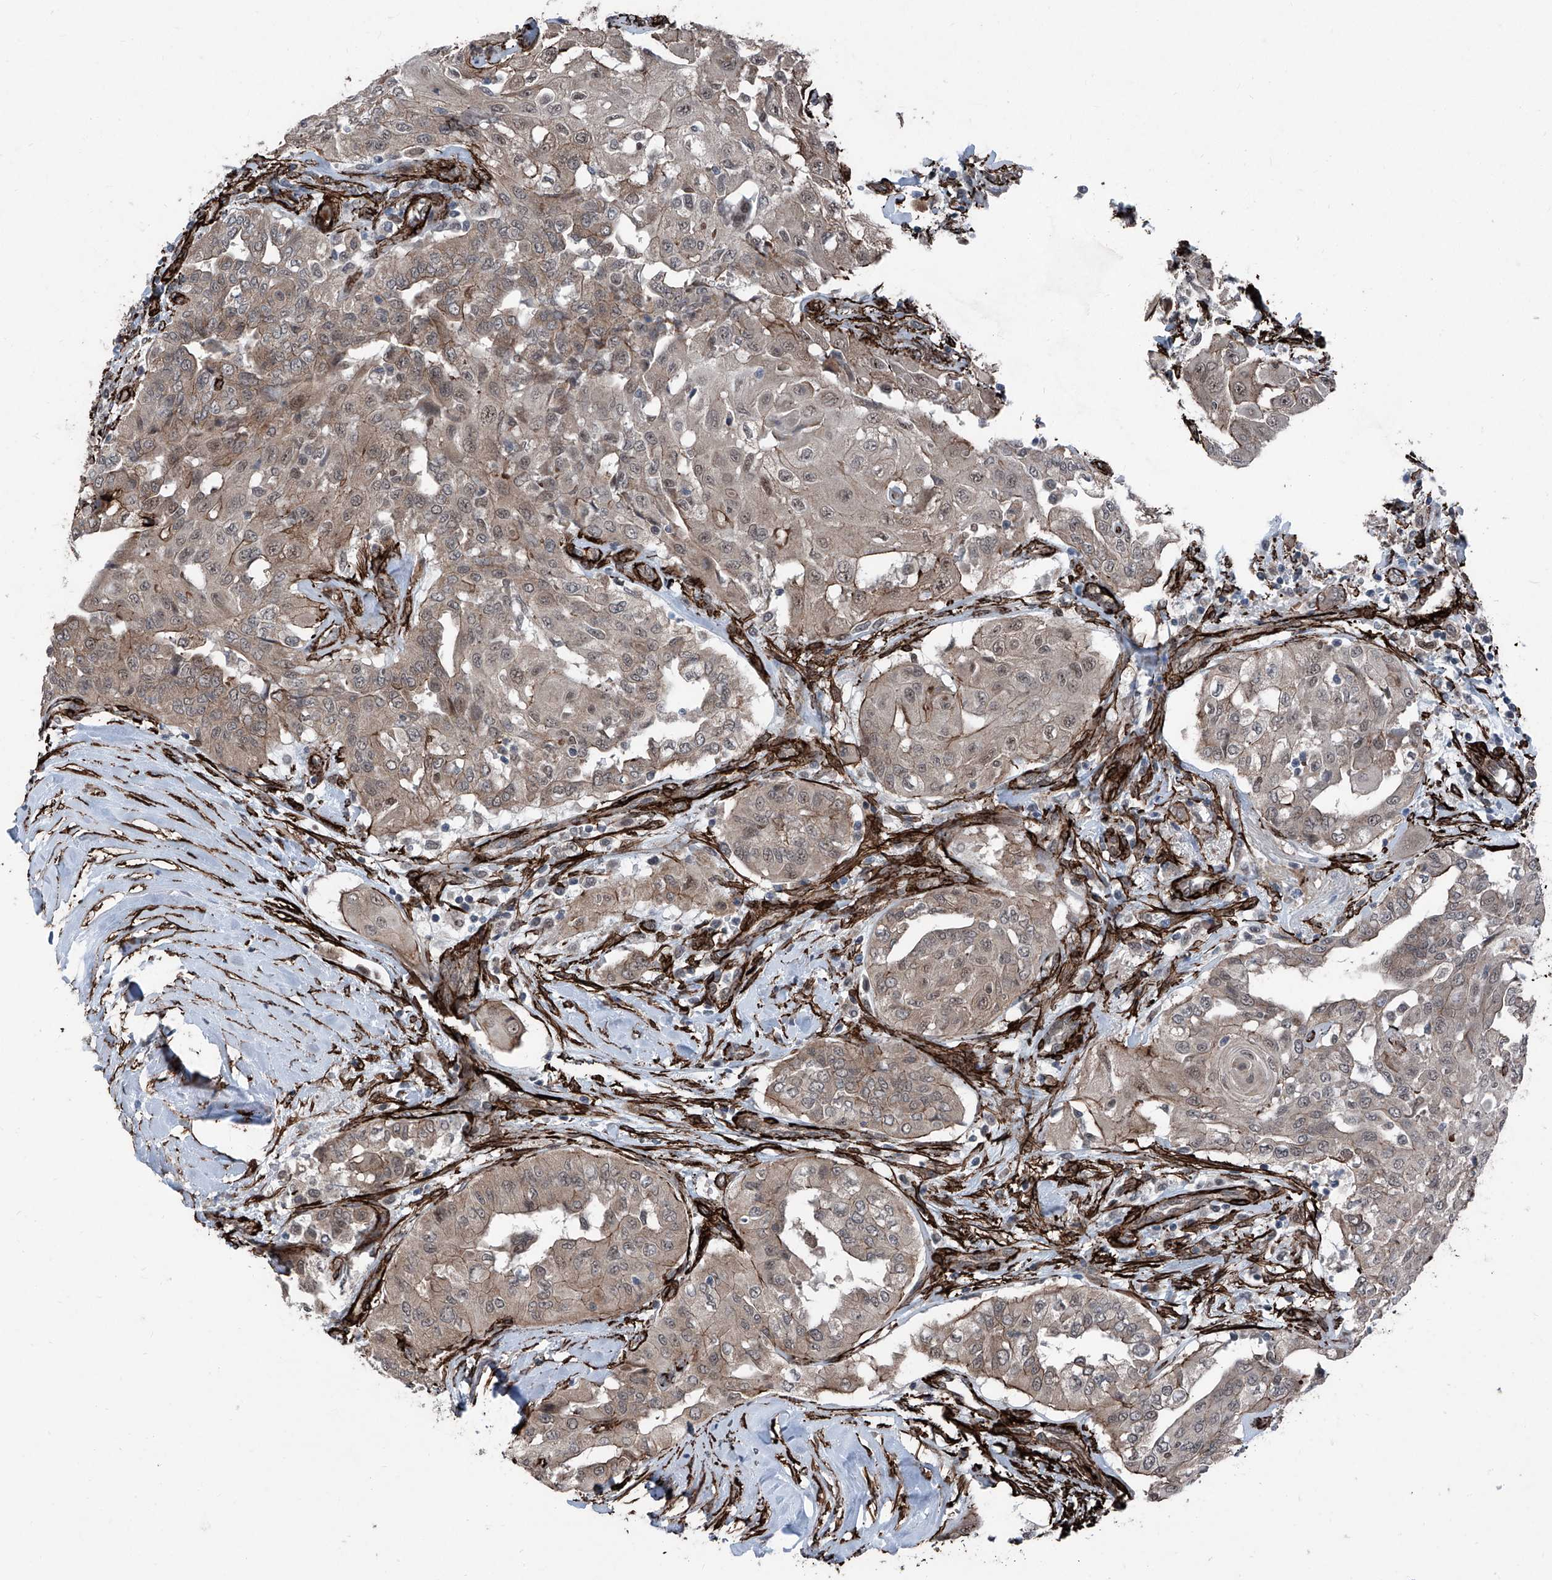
{"staining": {"intensity": "moderate", "quantity": "<25%", "location": "cytoplasmic/membranous"}, "tissue": "thyroid cancer", "cell_type": "Tumor cells", "image_type": "cancer", "snomed": [{"axis": "morphology", "description": "Papillary adenocarcinoma, NOS"}, {"axis": "topography", "description": "Thyroid gland"}], "caption": "Papillary adenocarcinoma (thyroid) stained for a protein (brown) reveals moderate cytoplasmic/membranous positive expression in approximately <25% of tumor cells.", "gene": "COA7", "patient": {"sex": "female", "age": 59}}